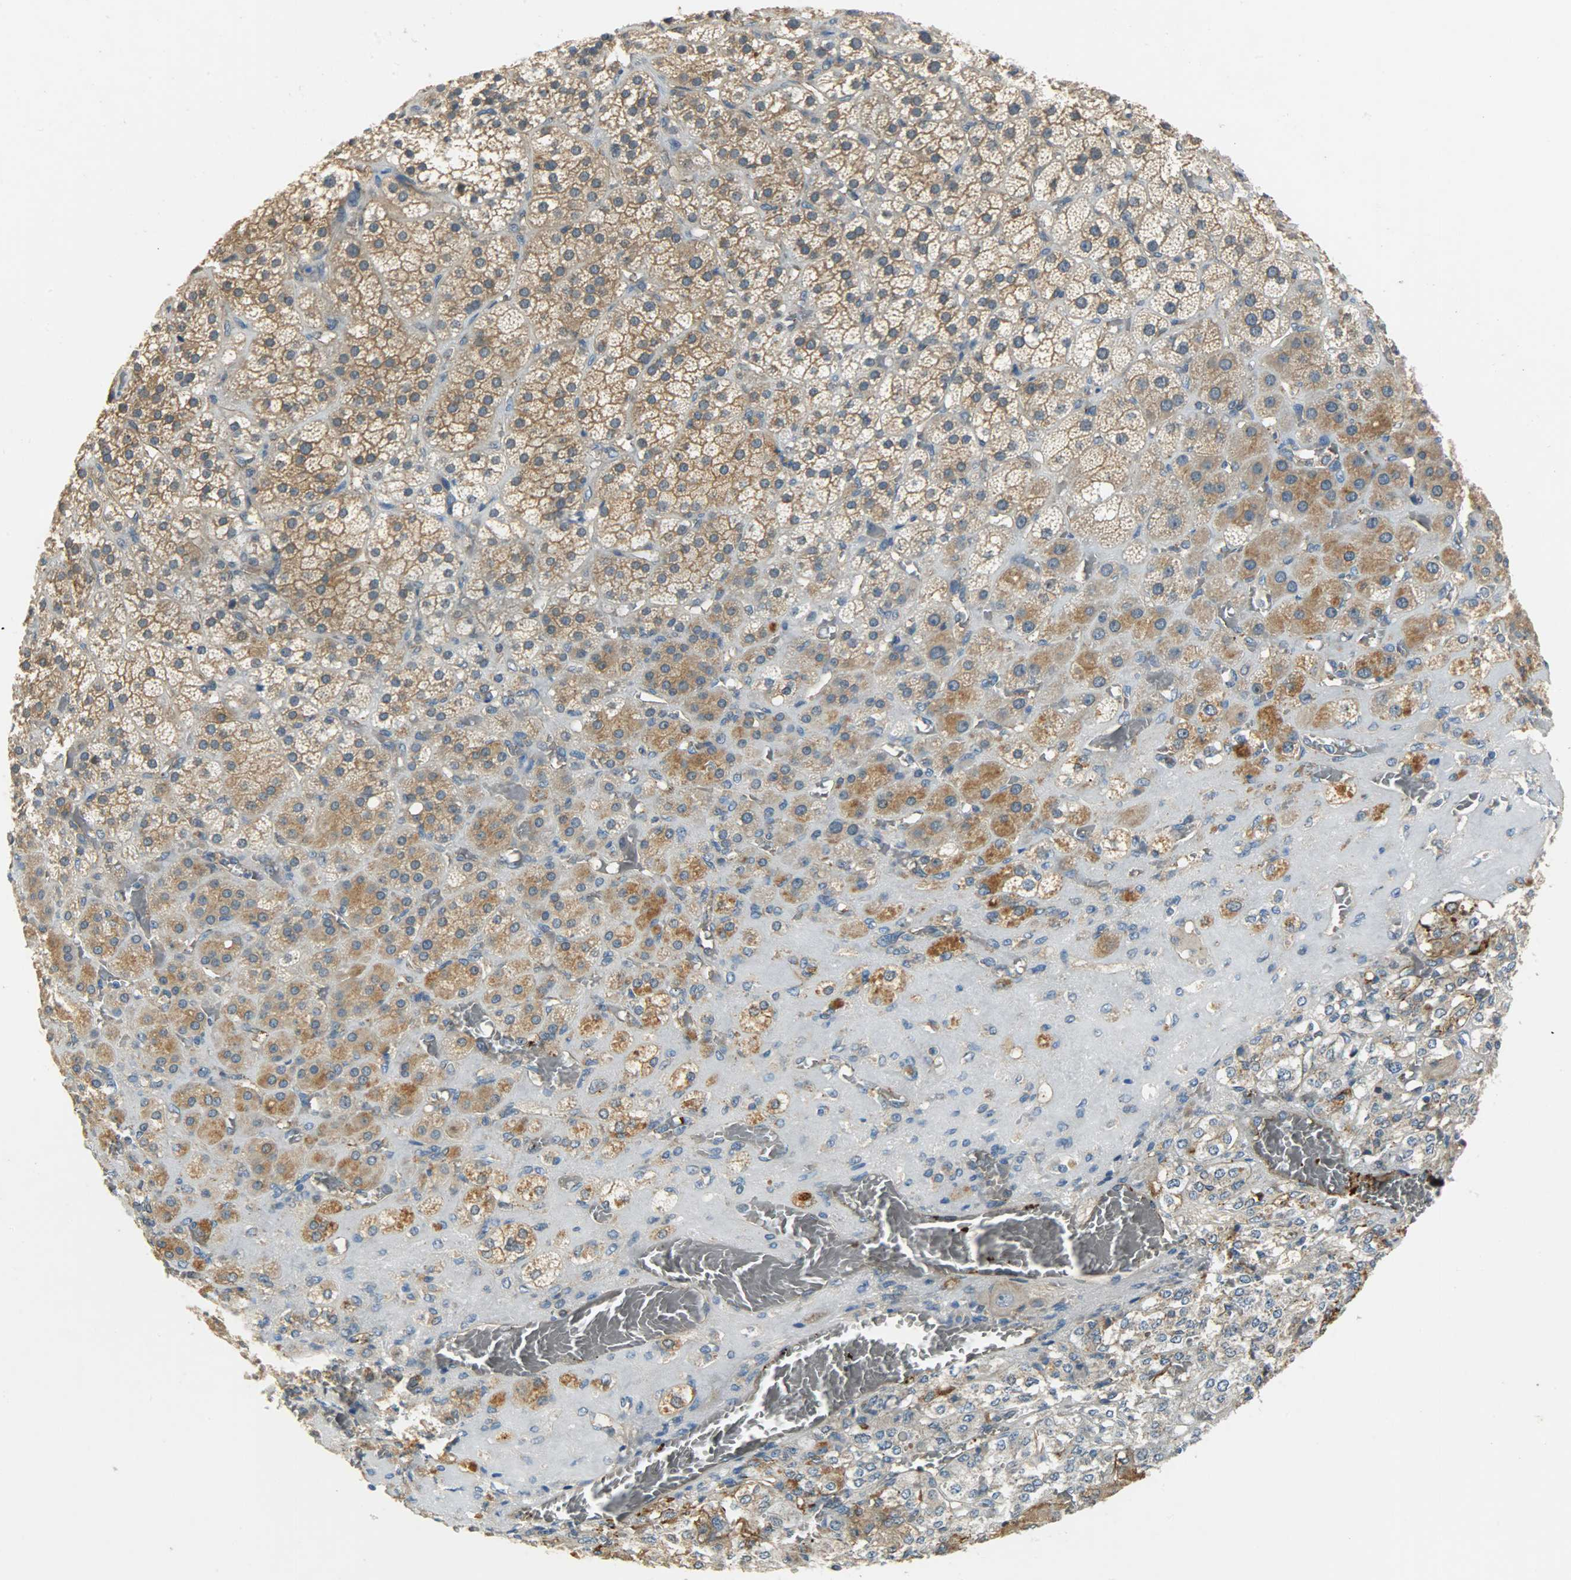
{"staining": {"intensity": "moderate", "quantity": ">75%", "location": "cytoplasmic/membranous"}, "tissue": "adrenal gland", "cell_type": "Glandular cells", "image_type": "normal", "snomed": [{"axis": "morphology", "description": "Normal tissue, NOS"}, {"axis": "topography", "description": "Adrenal gland"}], "caption": "Normal adrenal gland was stained to show a protein in brown. There is medium levels of moderate cytoplasmic/membranous staining in about >75% of glandular cells.", "gene": "KIAA1217", "patient": {"sex": "female", "age": 71}}